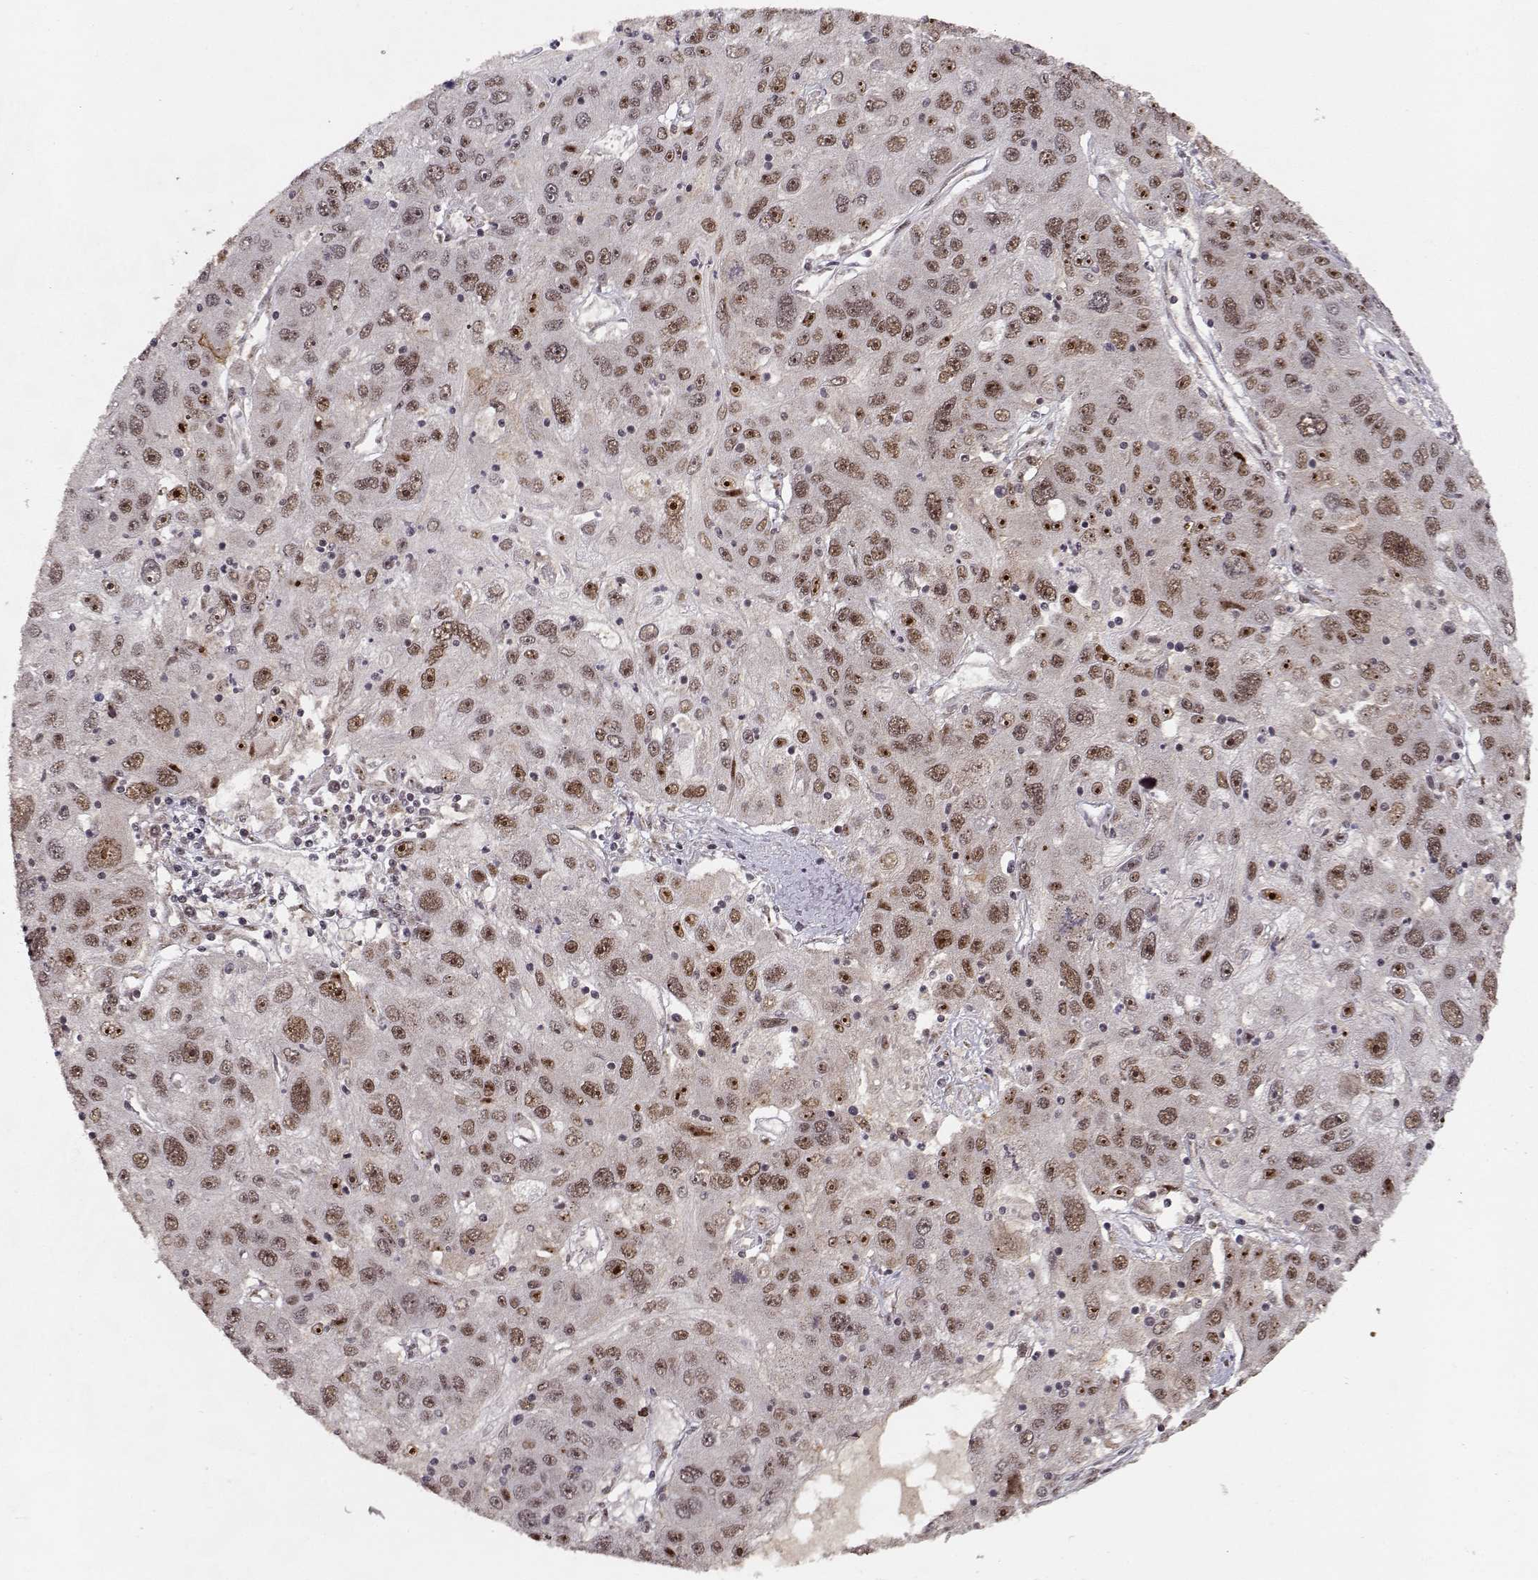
{"staining": {"intensity": "moderate", "quantity": ">75%", "location": "nuclear"}, "tissue": "stomach cancer", "cell_type": "Tumor cells", "image_type": "cancer", "snomed": [{"axis": "morphology", "description": "Adenocarcinoma, NOS"}, {"axis": "topography", "description": "Stomach"}], "caption": "IHC image of stomach cancer stained for a protein (brown), which exhibits medium levels of moderate nuclear staining in about >75% of tumor cells.", "gene": "CSNK2A1", "patient": {"sex": "male", "age": 56}}